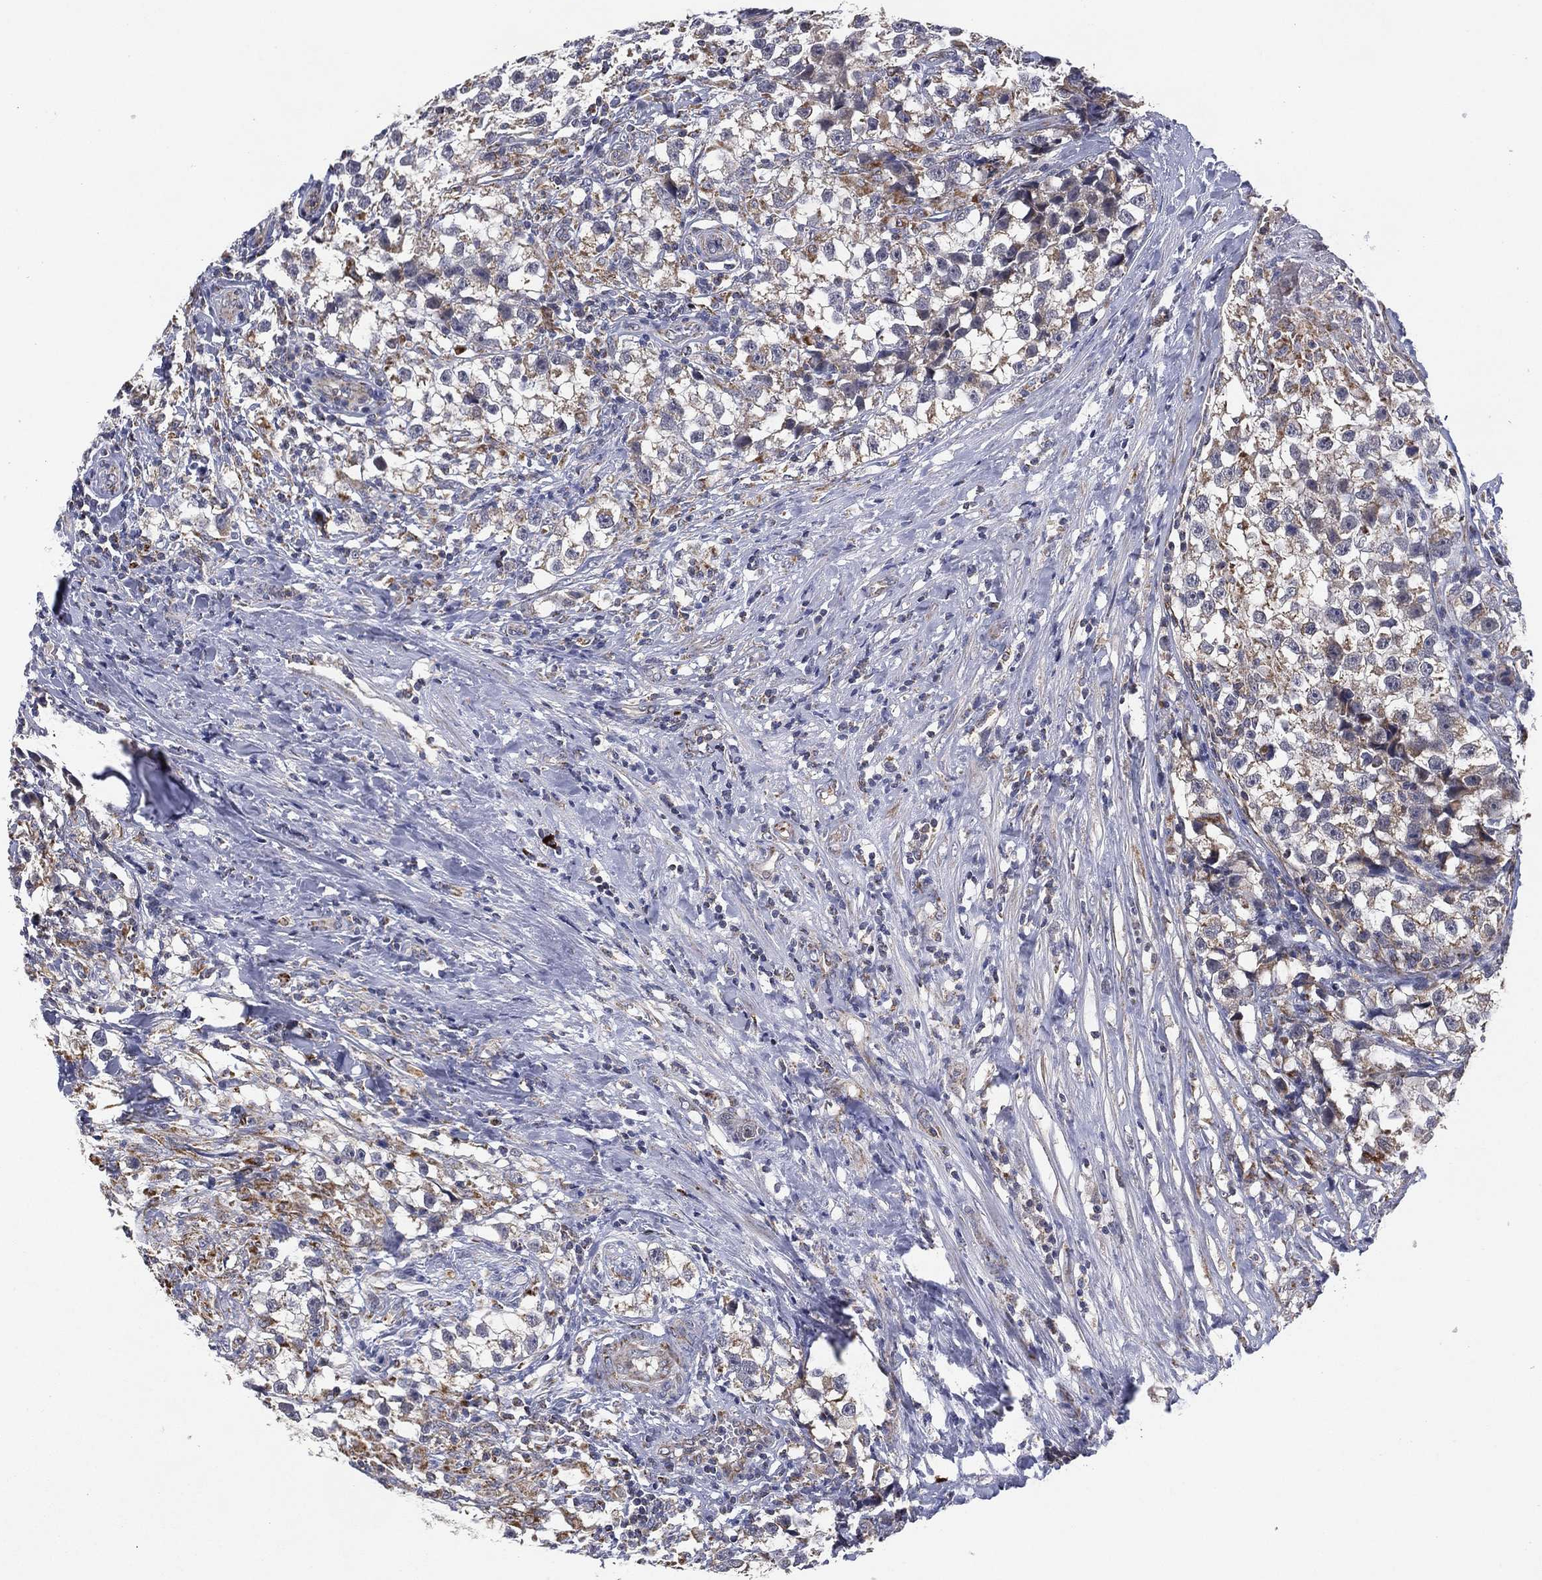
{"staining": {"intensity": "moderate", "quantity": "25%-75%", "location": "cytoplasmic/membranous"}, "tissue": "testis cancer", "cell_type": "Tumor cells", "image_type": "cancer", "snomed": [{"axis": "morphology", "description": "Seminoma, NOS"}, {"axis": "topography", "description": "Testis"}], "caption": "Immunohistochemistry (IHC) staining of testis cancer (seminoma), which shows medium levels of moderate cytoplasmic/membranous expression in approximately 25%-75% of tumor cells indicating moderate cytoplasmic/membranous protein expression. The staining was performed using DAB (brown) for protein detection and nuclei were counterstained in hematoxylin (blue).", "gene": "PPP2R5A", "patient": {"sex": "male", "age": 46}}